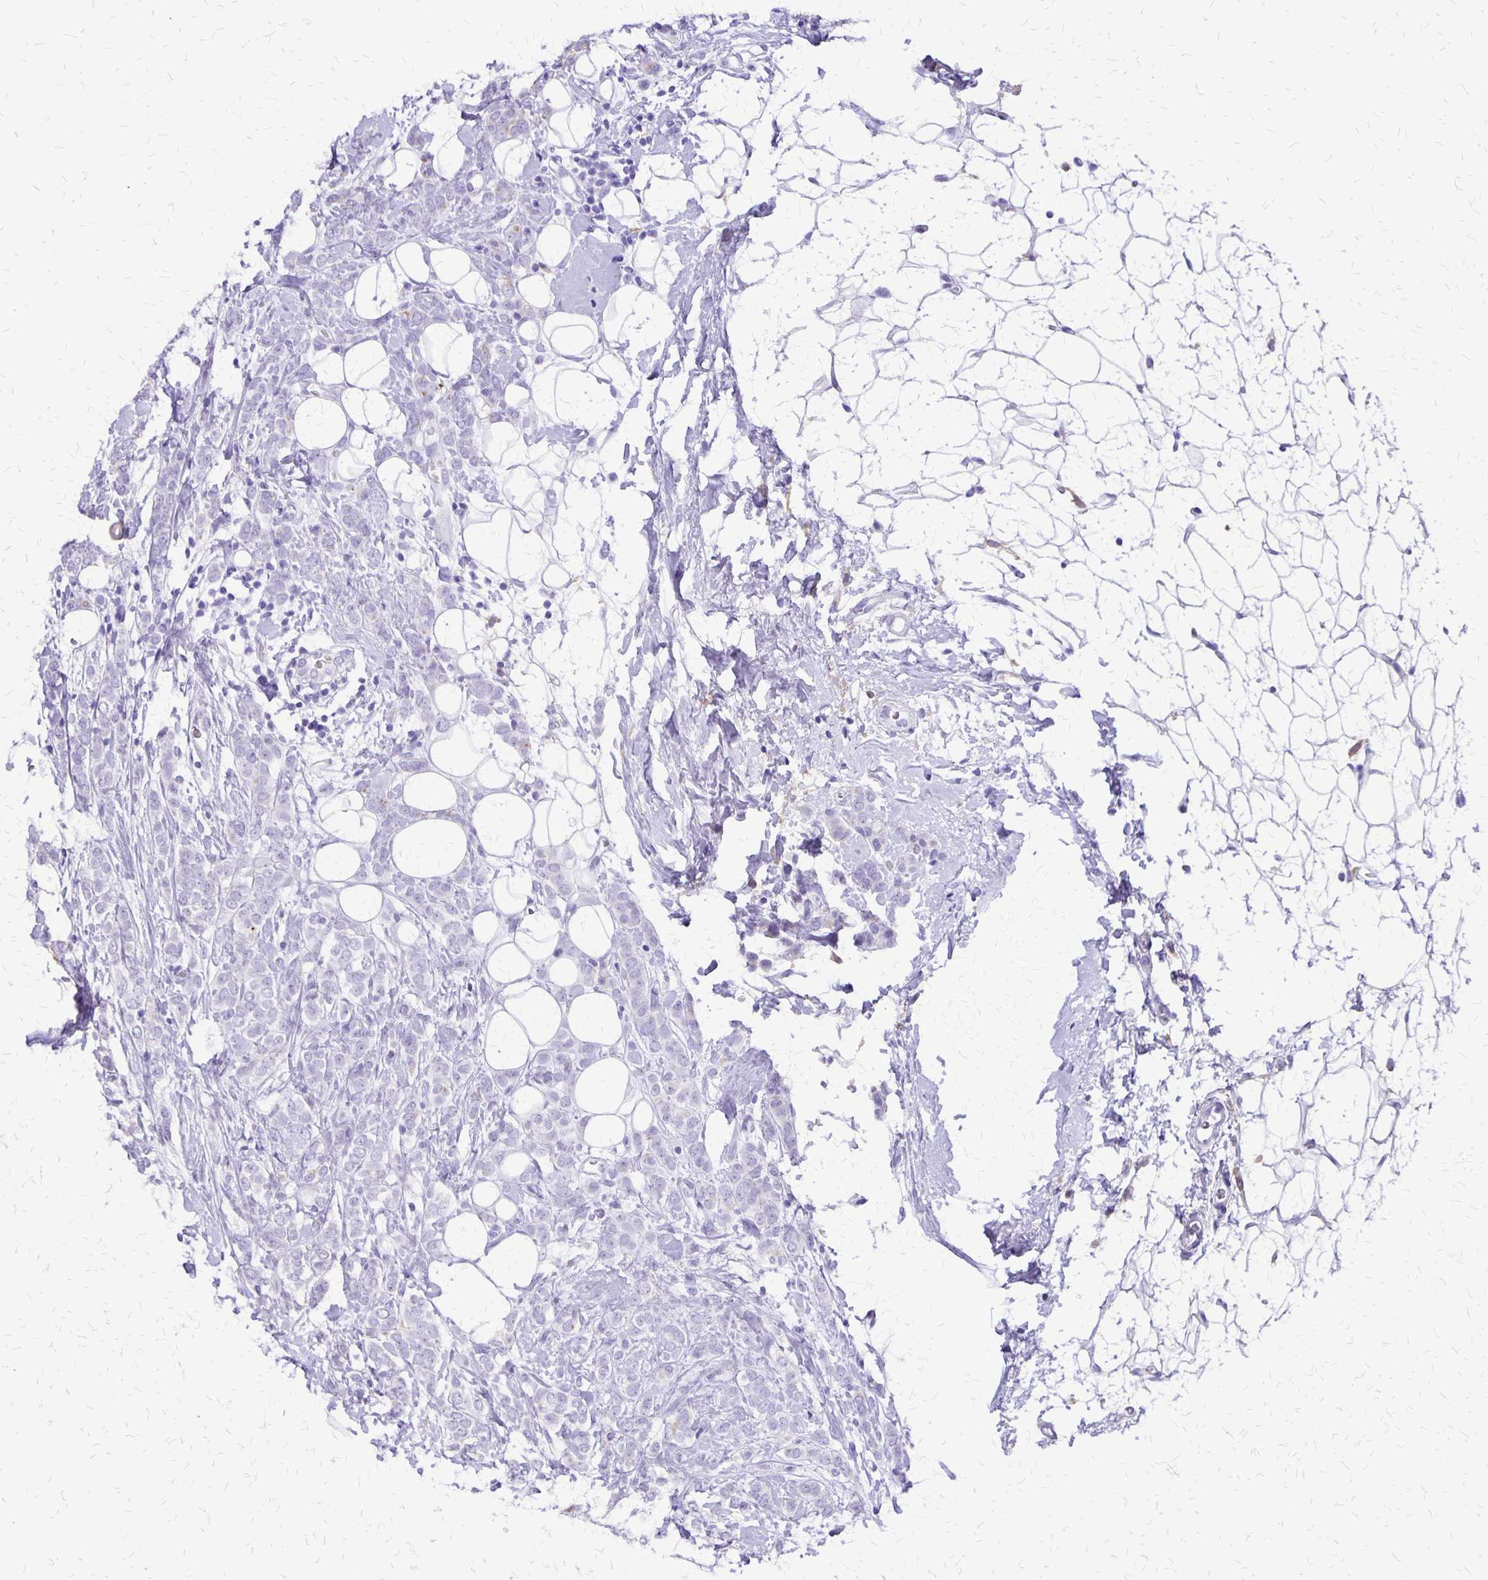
{"staining": {"intensity": "negative", "quantity": "none", "location": "none"}, "tissue": "breast cancer", "cell_type": "Tumor cells", "image_type": "cancer", "snomed": [{"axis": "morphology", "description": "Lobular carcinoma"}, {"axis": "topography", "description": "Breast"}], "caption": "A histopathology image of breast lobular carcinoma stained for a protein reveals no brown staining in tumor cells.", "gene": "SLC13A2", "patient": {"sex": "female", "age": 49}}